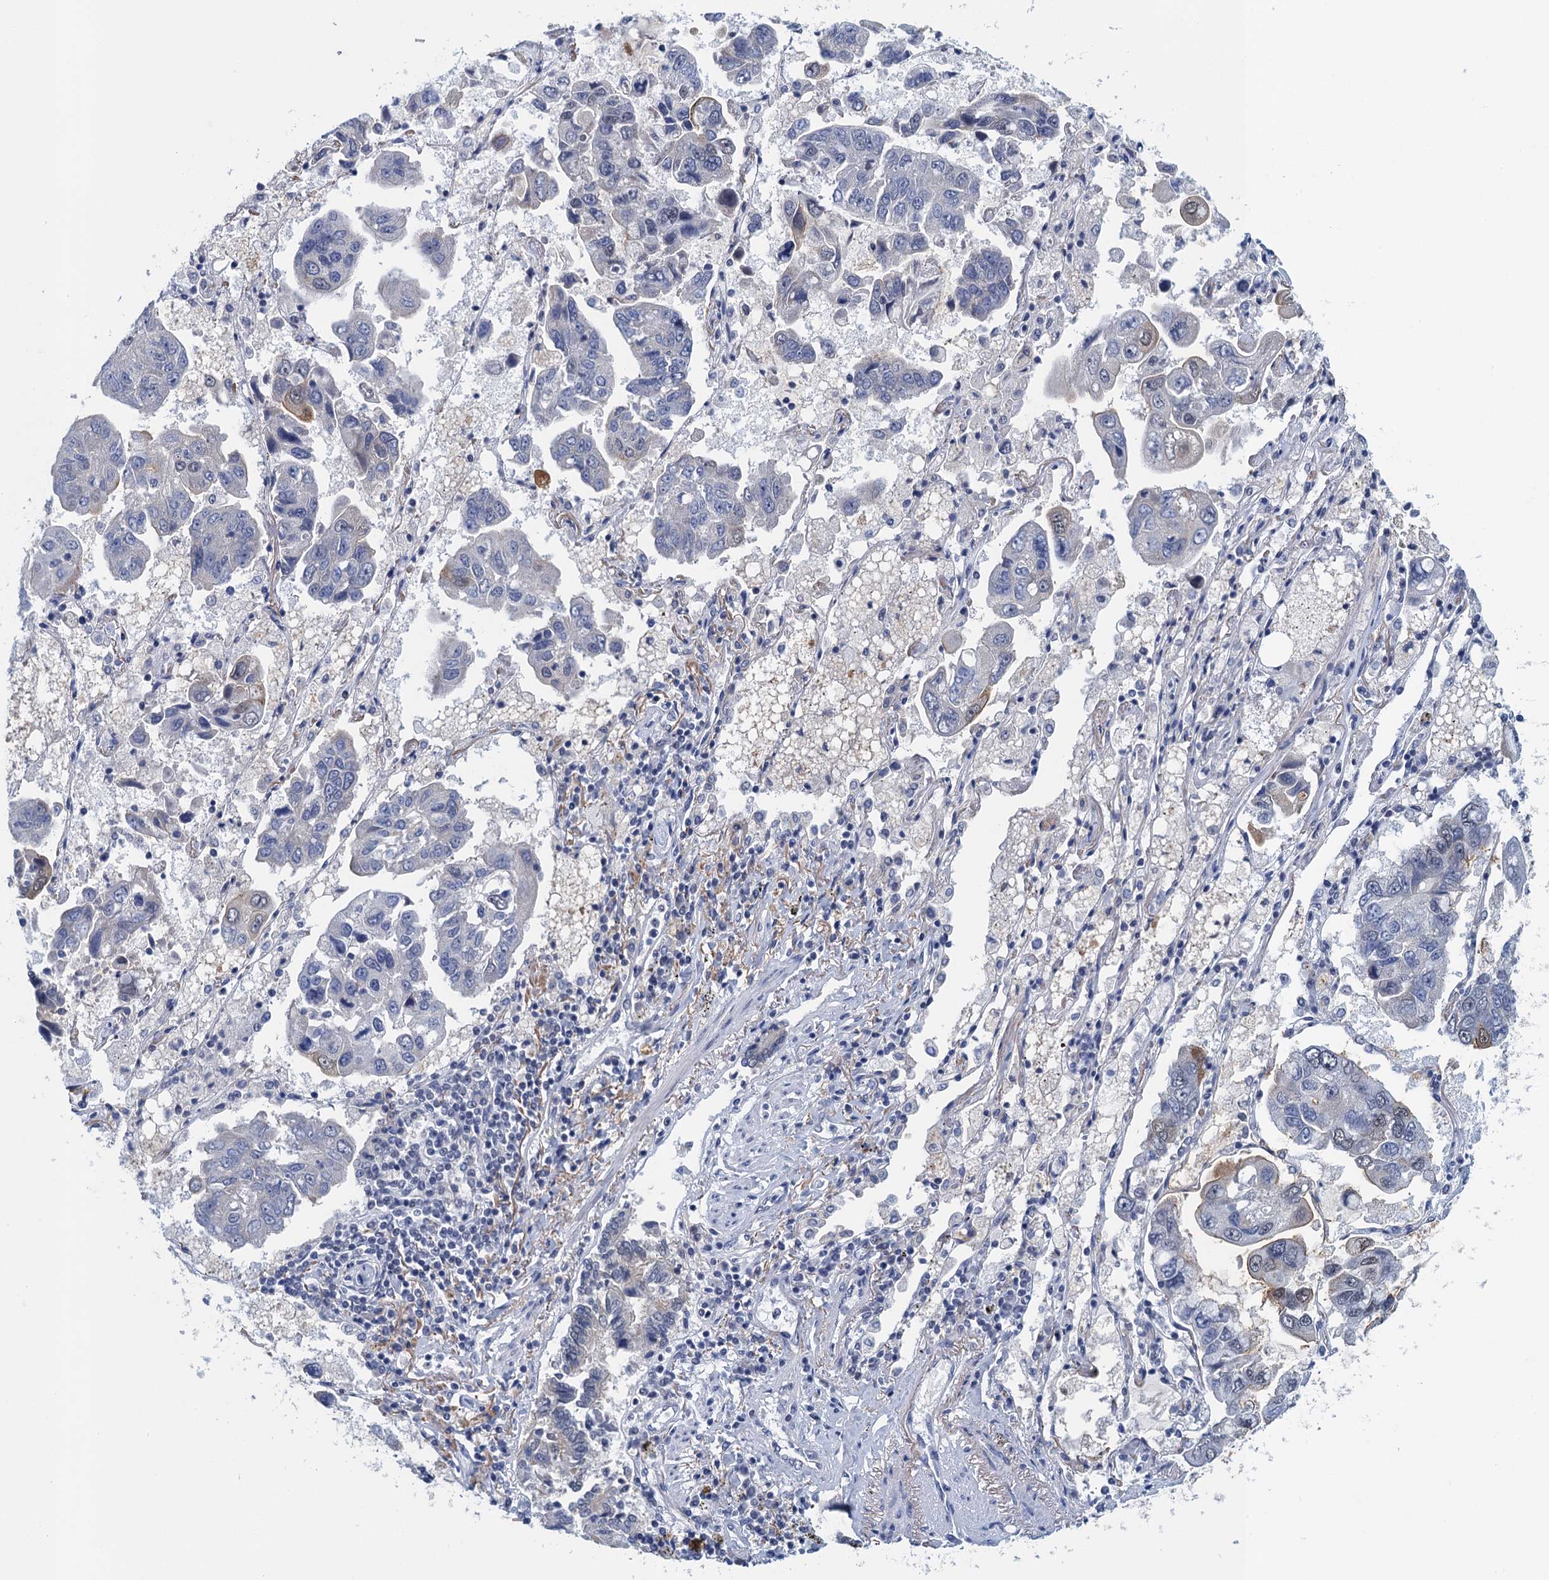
{"staining": {"intensity": "moderate", "quantity": "<25%", "location": "cytoplasmic/membranous"}, "tissue": "lung cancer", "cell_type": "Tumor cells", "image_type": "cancer", "snomed": [{"axis": "morphology", "description": "Adenocarcinoma, NOS"}, {"axis": "topography", "description": "Lung"}], "caption": "Lung adenocarcinoma stained for a protein (brown) exhibits moderate cytoplasmic/membranous positive positivity in approximately <25% of tumor cells.", "gene": "EPS8L1", "patient": {"sex": "male", "age": 64}}